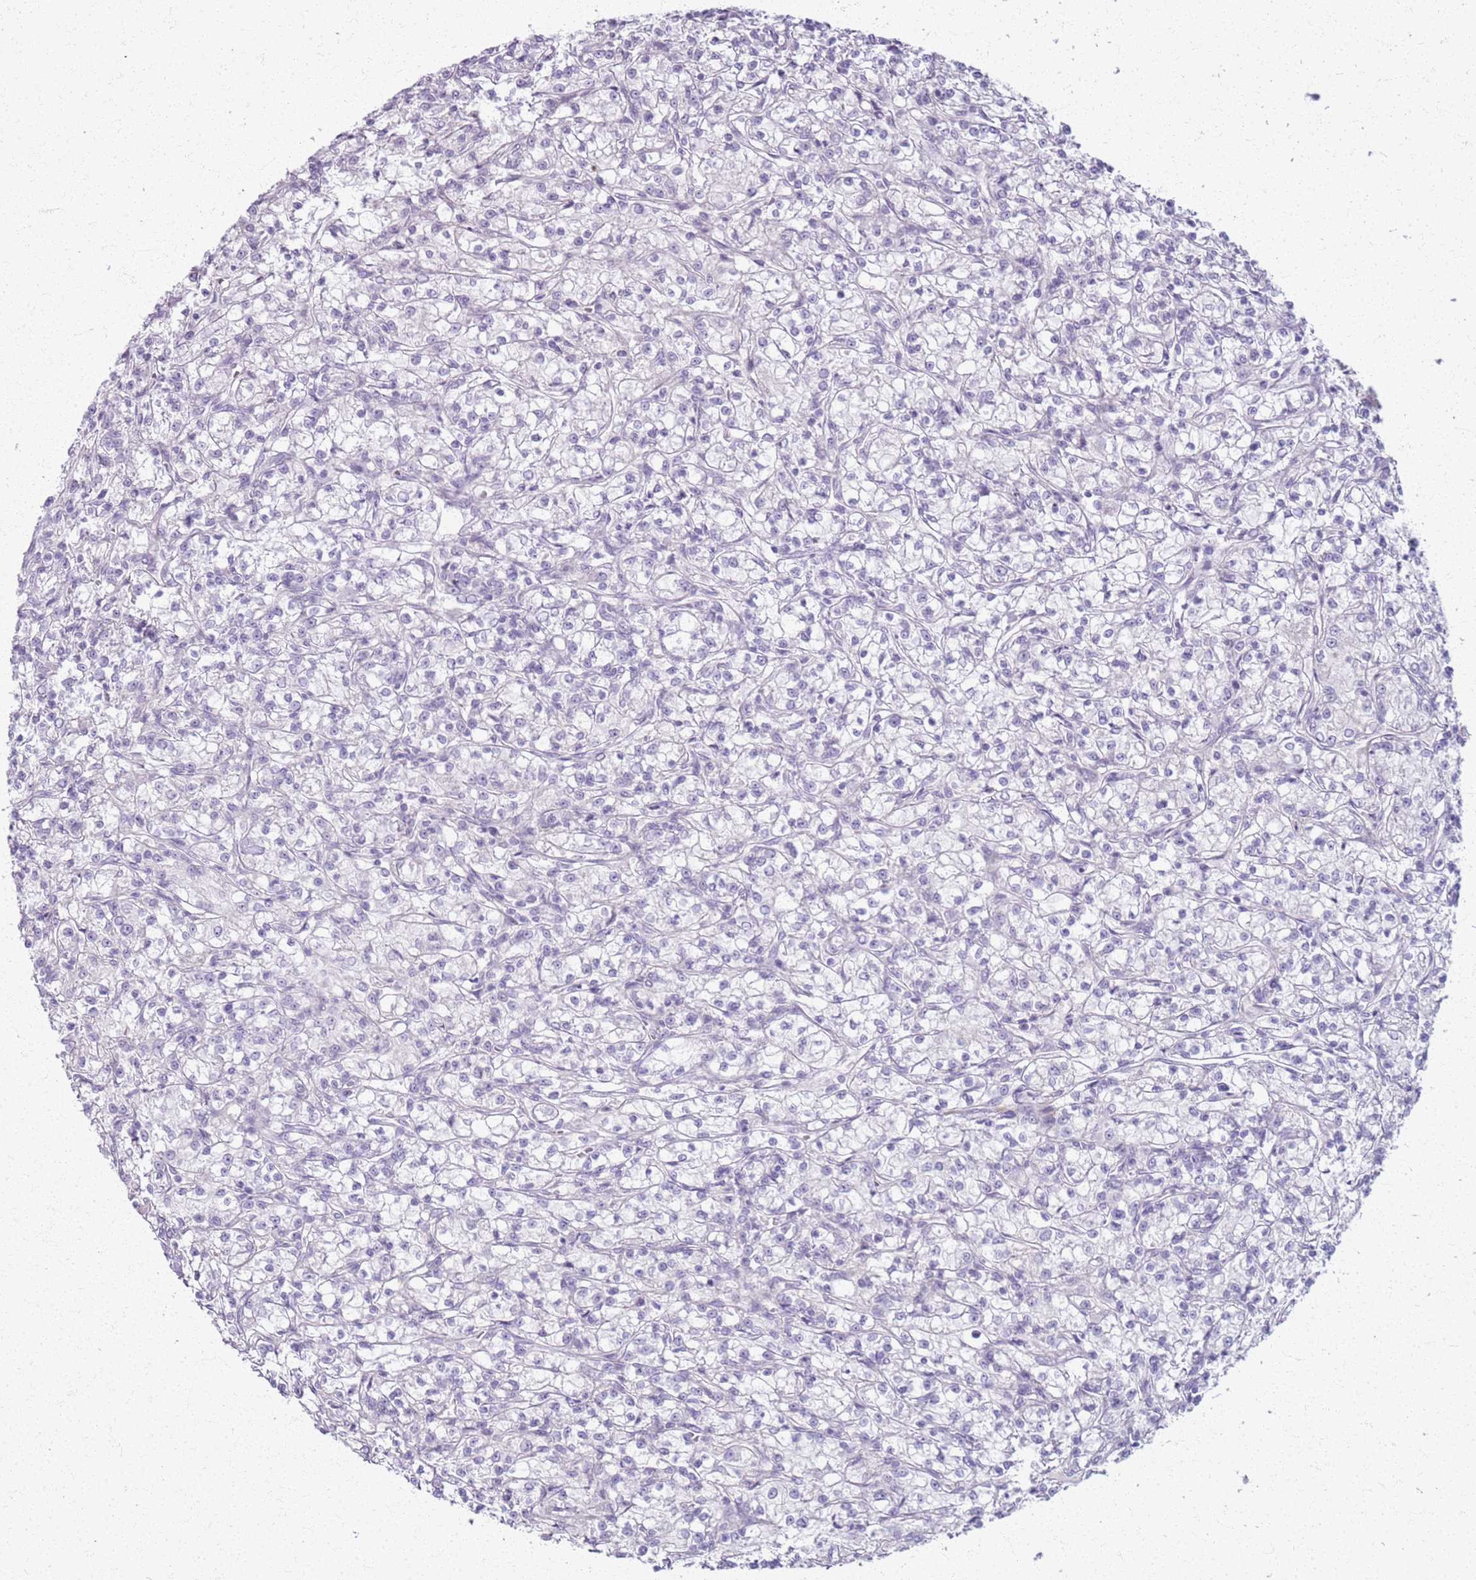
{"staining": {"intensity": "negative", "quantity": "none", "location": "none"}, "tissue": "renal cancer", "cell_type": "Tumor cells", "image_type": "cancer", "snomed": [{"axis": "morphology", "description": "Adenocarcinoma, NOS"}, {"axis": "topography", "description": "Kidney"}], "caption": "Immunohistochemical staining of renal cancer (adenocarcinoma) shows no significant positivity in tumor cells.", "gene": "CSRP3", "patient": {"sex": "female", "age": 59}}